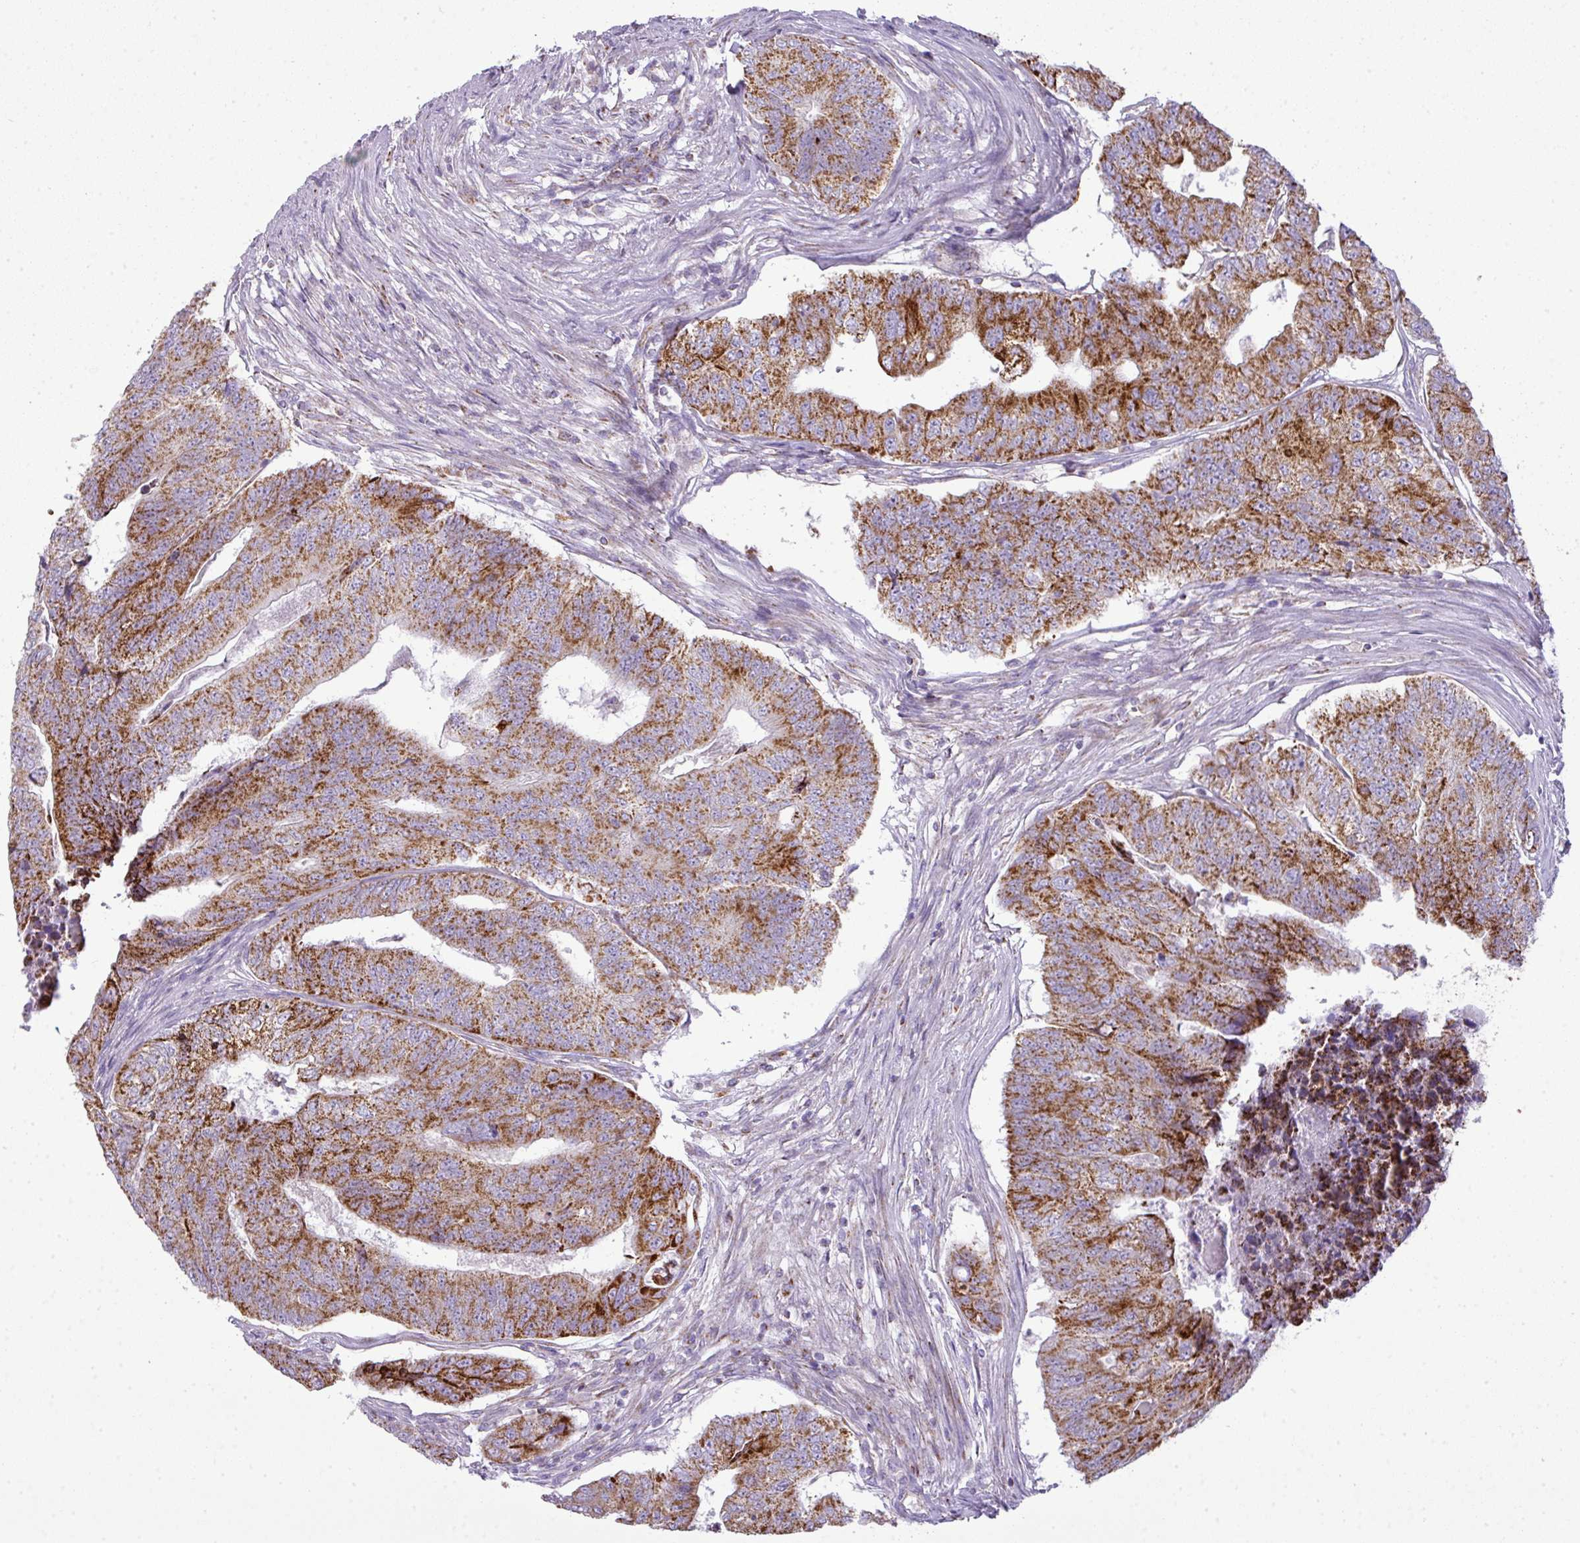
{"staining": {"intensity": "strong", "quantity": ">75%", "location": "cytoplasmic/membranous"}, "tissue": "colorectal cancer", "cell_type": "Tumor cells", "image_type": "cancer", "snomed": [{"axis": "morphology", "description": "Adenocarcinoma, NOS"}, {"axis": "topography", "description": "Colon"}], "caption": "A histopathology image of human adenocarcinoma (colorectal) stained for a protein reveals strong cytoplasmic/membranous brown staining in tumor cells. (DAB = brown stain, brightfield microscopy at high magnification).", "gene": "ZNF81", "patient": {"sex": "female", "age": 67}}